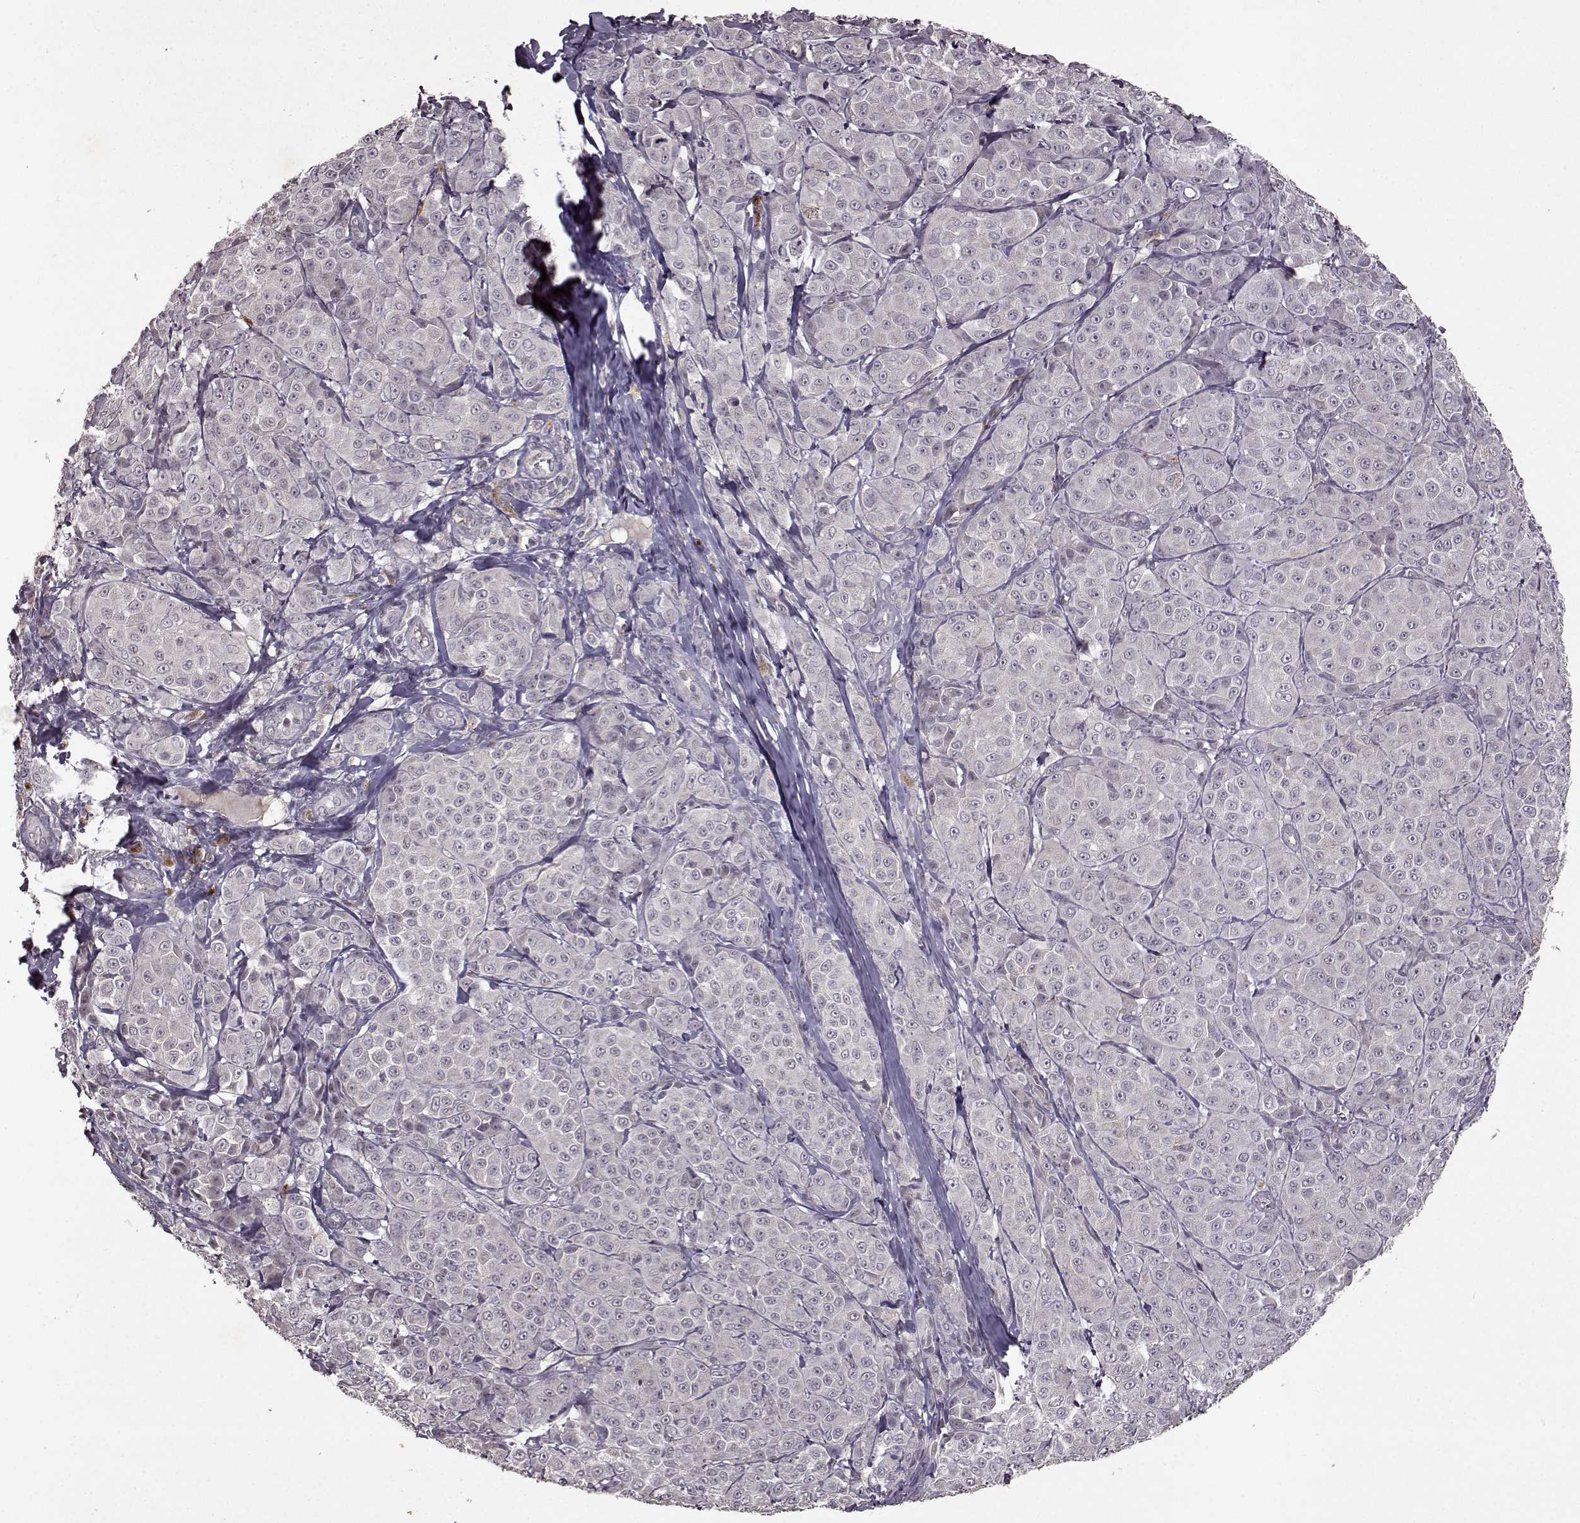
{"staining": {"intensity": "negative", "quantity": "none", "location": "none"}, "tissue": "melanoma", "cell_type": "Tumor cells", "image_type": "cancer", "snomed": [{"axis": "morphology", "description": "Malignant melanoma, NOS"}, {"axis": "topography", "description": "Skin"}], "caption": "Micrograph shows no protein staining in tumor cells of malignant melanoma tissue.", "gene": "LHB", "patient": {"sex": "male", "age": 89}}